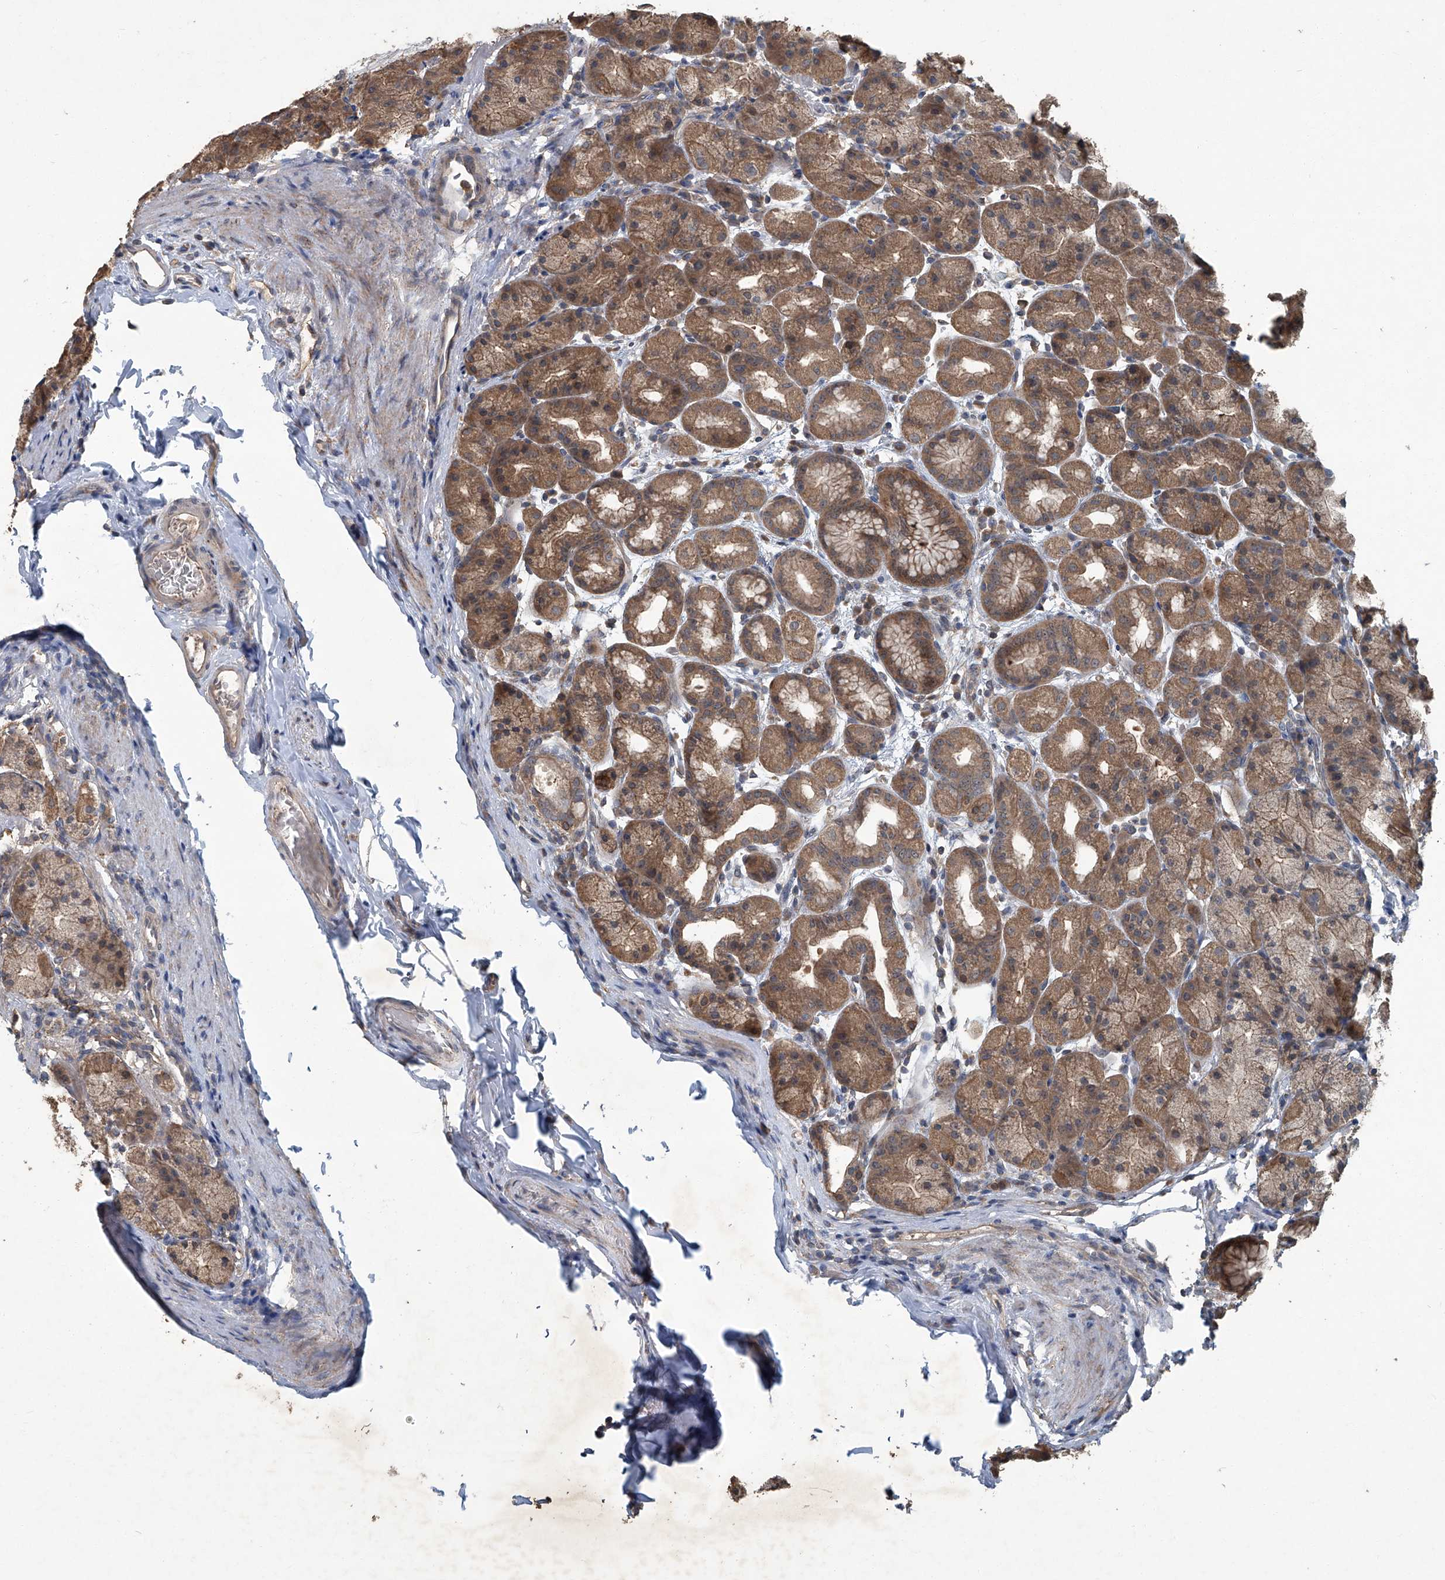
{"staining": {"intensity": "moderate", "quantity": ">75%", "location": "cytoplasmic/membranous"}, "tissue": "stomach", "cell_type": "Glandular cells", "image_type": "normal", "snomed": [{"axis": "morphology", "description": "Normal tissue, NOS"}, {"axis": "topography", "description": "Stomach, upper"}], "caption": "Stomach stained with a protein marker exhibits moderate staining in glandular cells.", "gene": "ANKRD34A", "patient": {"sex": "male", "age": 68}}